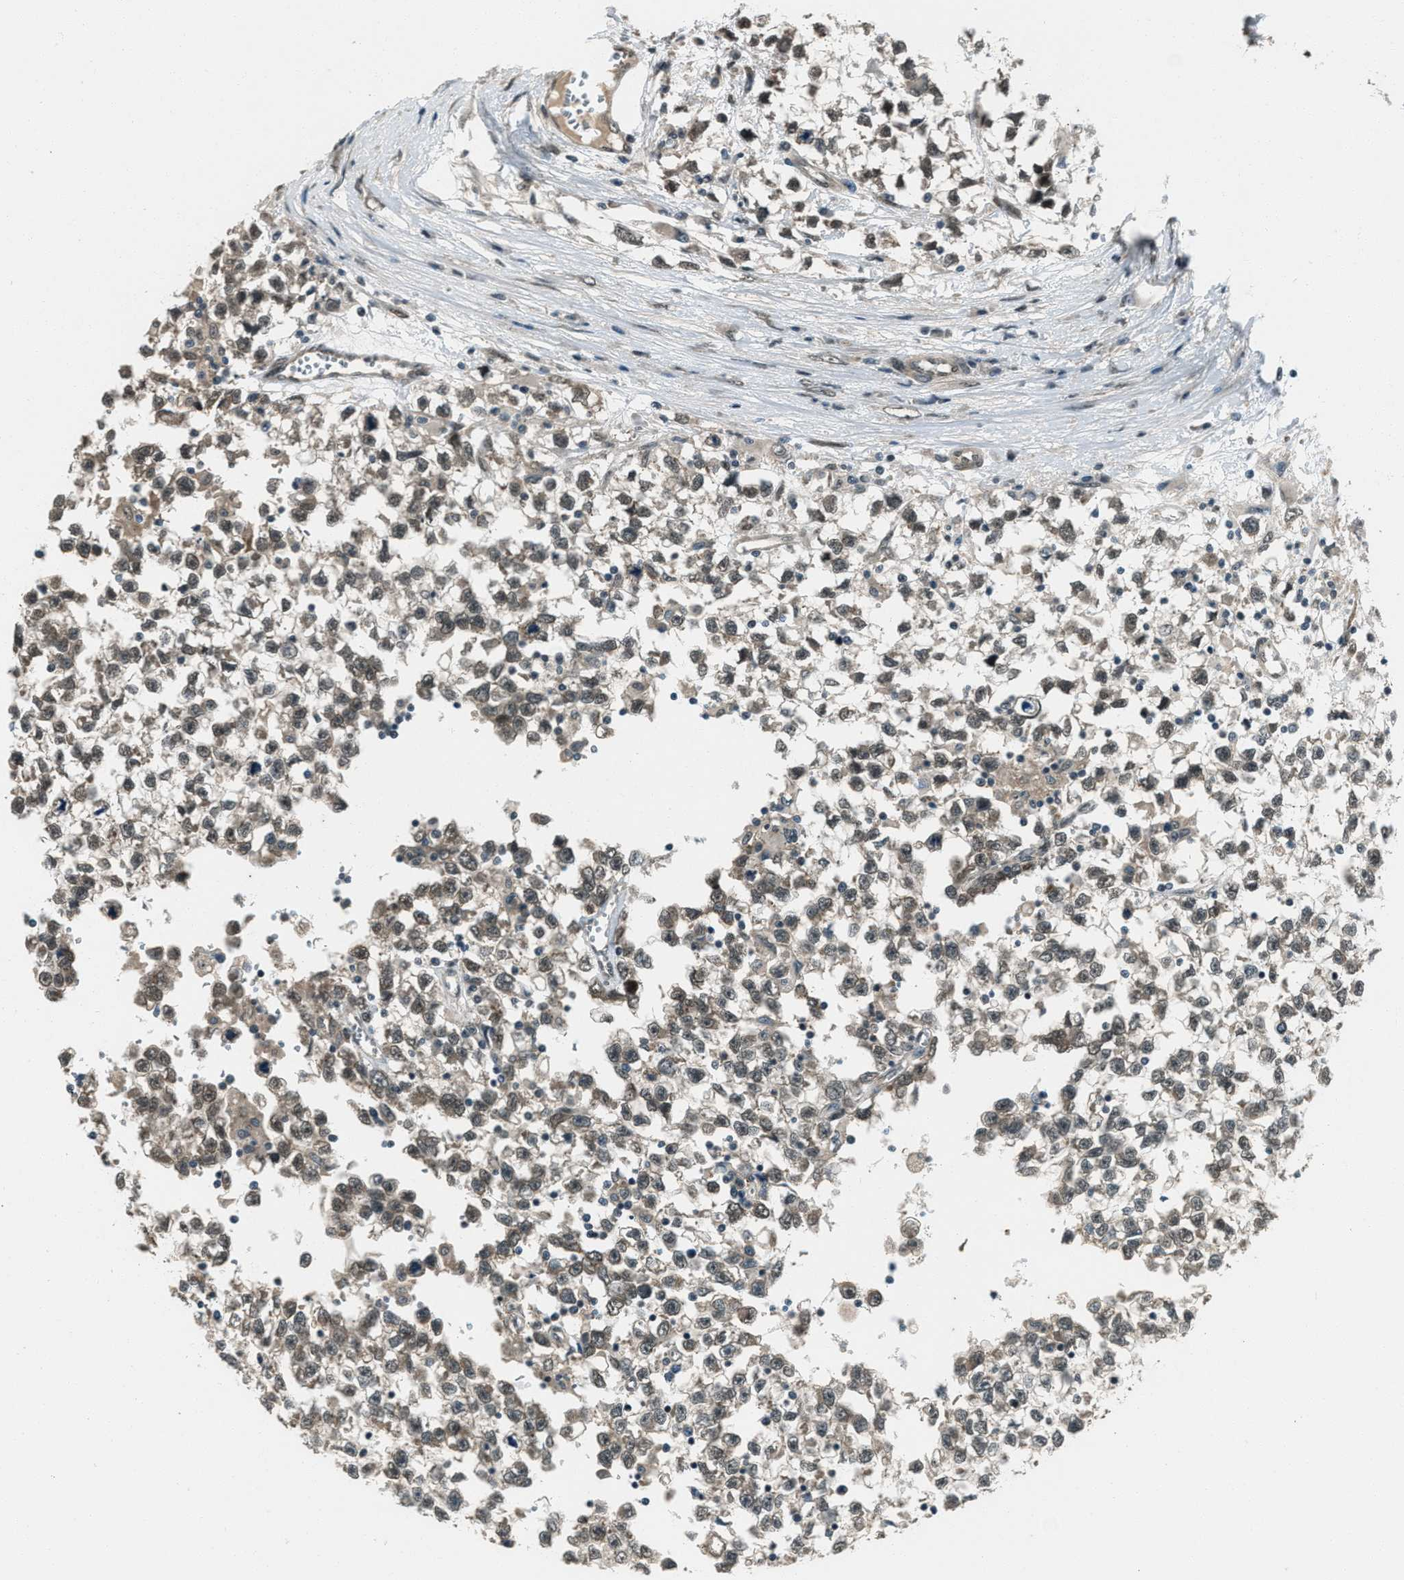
{"staining": {"intensity": "weak", "quantity": "25%-75%", "location": "cytoplasmic/membranous"}, "tissue": "testis cancer", "cell_type": "Tumor cells", "image_type": "cancer", "snomed": [{"axis": "morphology", "description": "Seminoma, NOS"}, {"axis": "morphology", "description": "Carcinoma, Embryonal, NOS"}, {"axis": "topography", "description": "Testis"}], "caption": "Protein expression analysis of testis cancer (seminoma) exhibits weak cytoplasmic/membranous positivity in approximately 25%-75% of tumor cells.", "gene": "SVIL", "patient": {"sex": "male", "age": 51}}